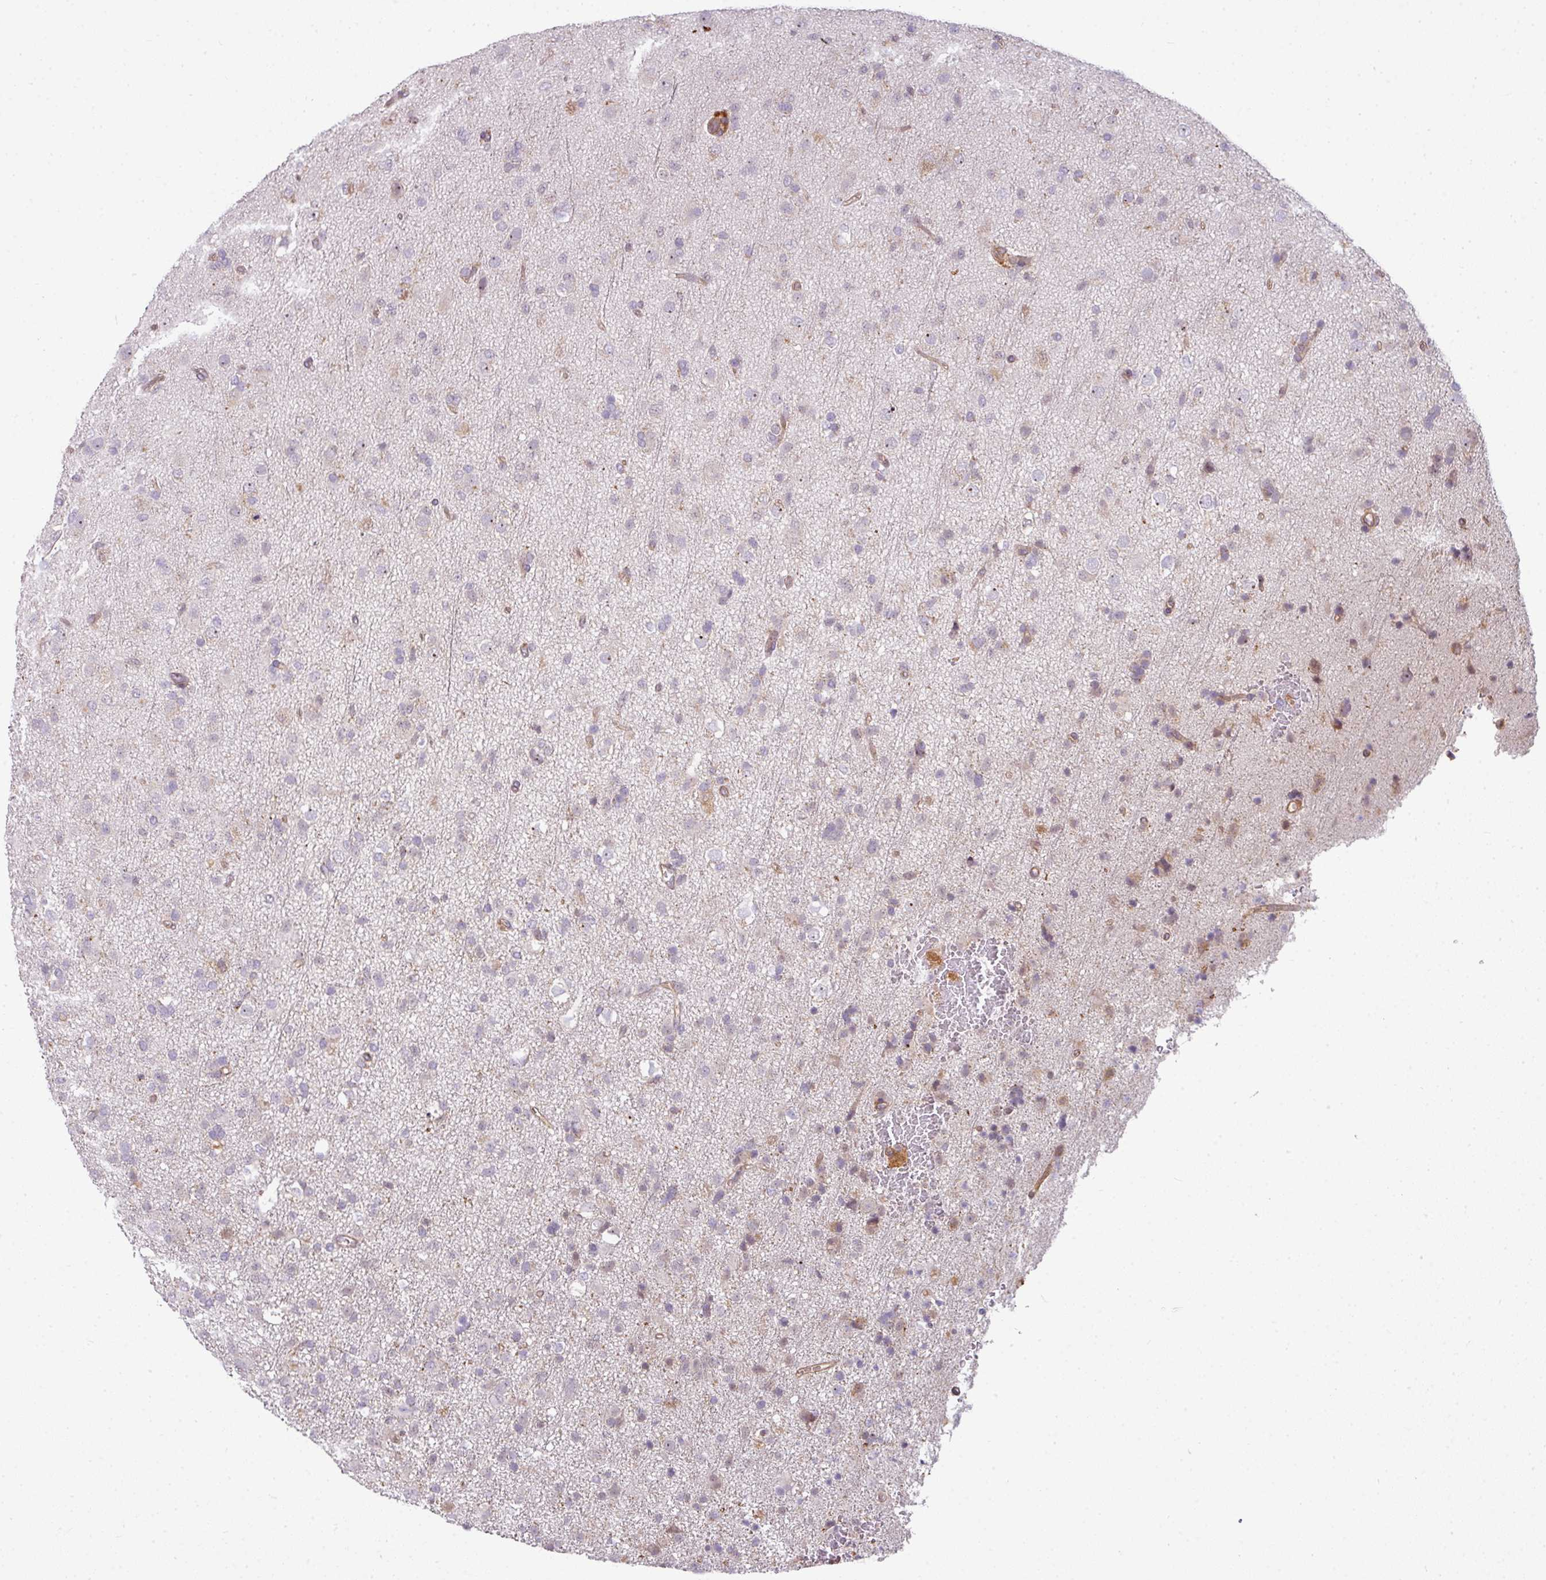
{"staining": {"intensity": "negative", "quantity": "none", "location": "none"}, "tissue": "glioma", "cell_type": "Tumor cells", "image_type": "cancer", "snomed": [{"axis": "morphology", "description": "Glioma, malignant, Low grade"}, {"axis": "topography", "description": "Brain"}], "caption": "Immunohistochemistry micrograph of human malignant low-grade glioma stained for a protein (brown), which demonstrates no staining in tumor cells.", "gene": "STAT5A", "patient": {"sex": "male", "age": 65}}